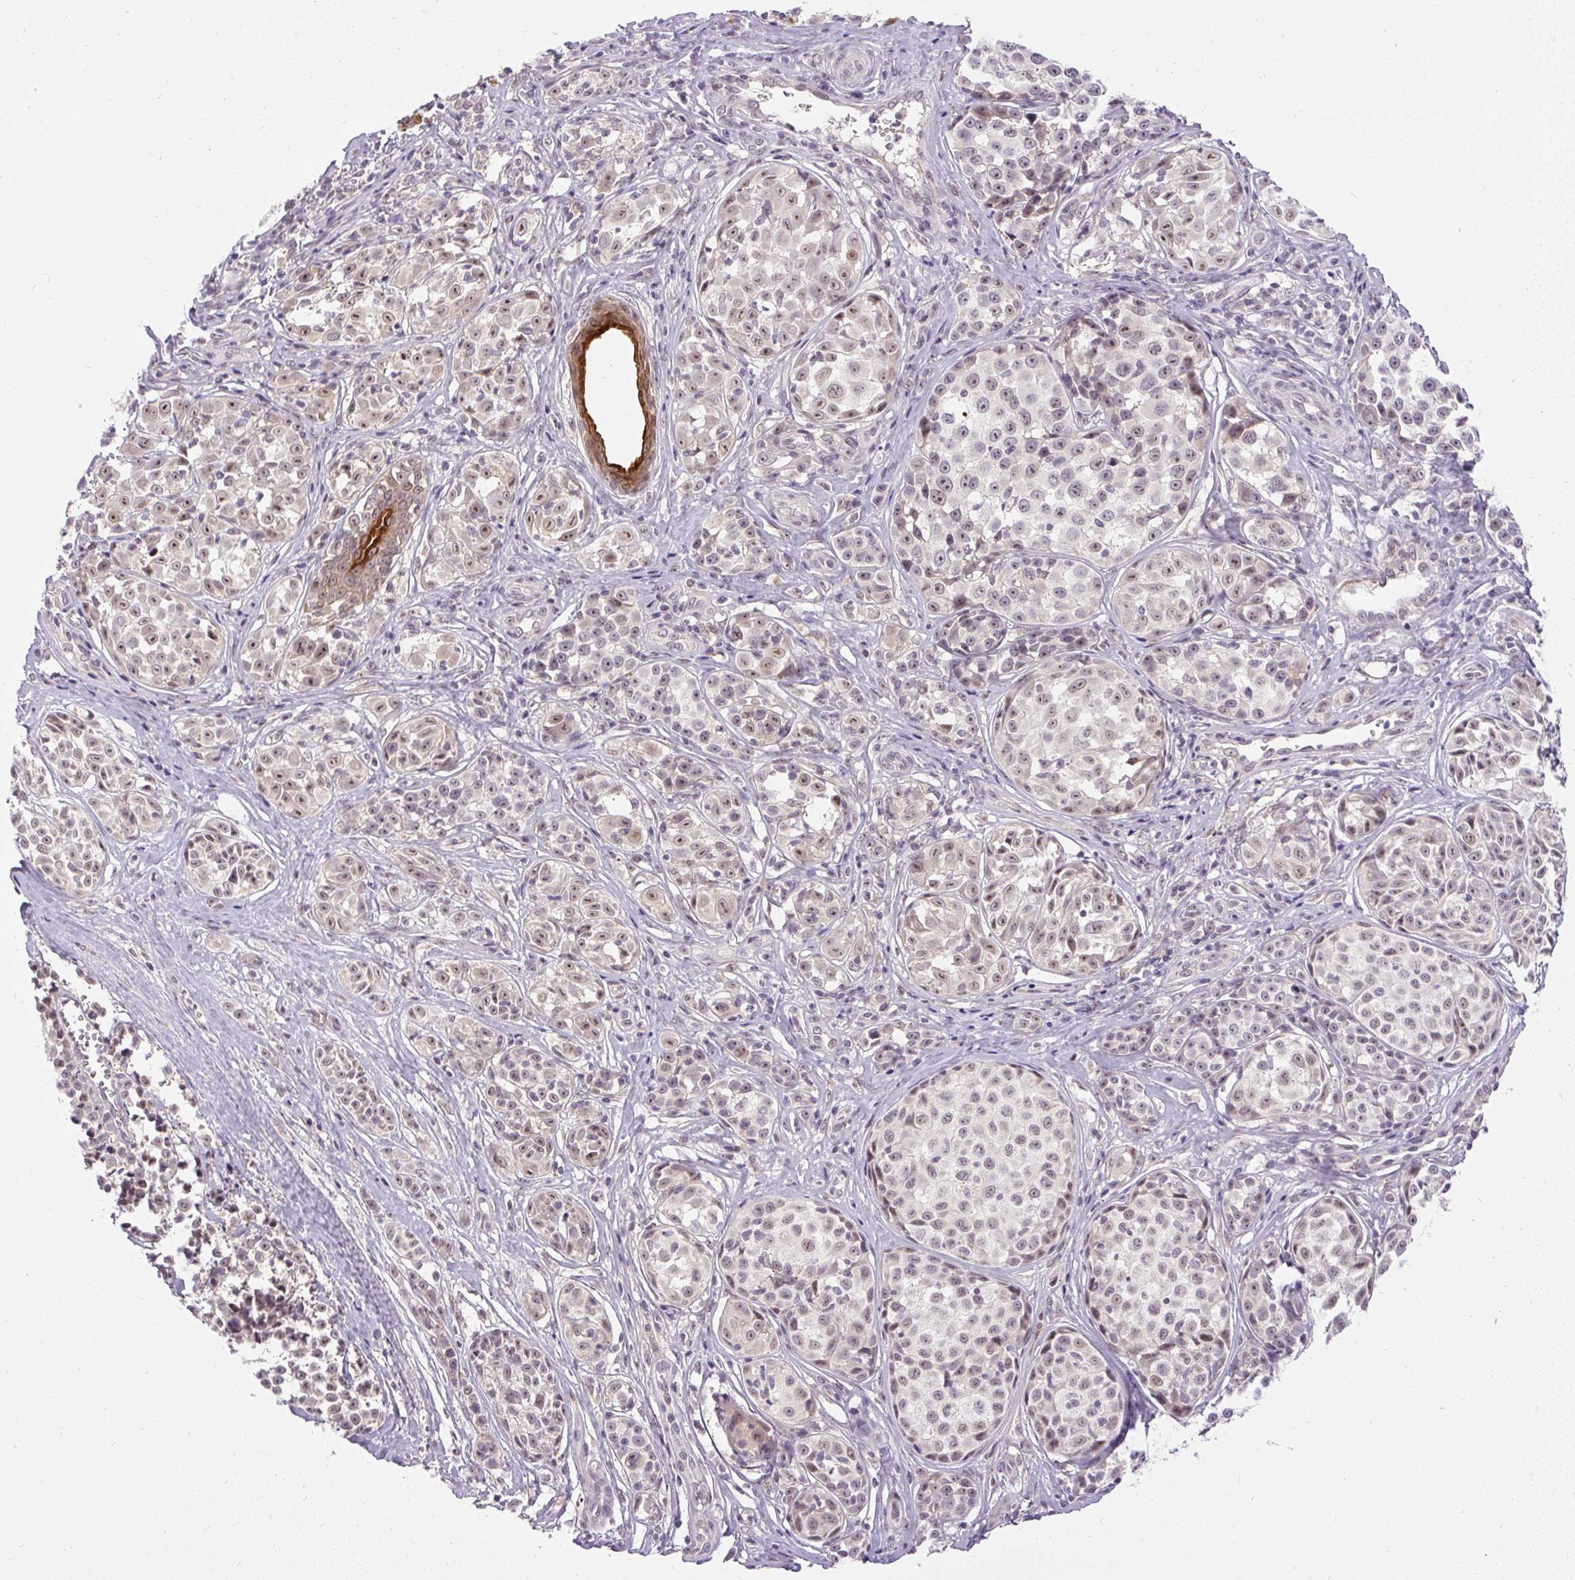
{"staining": {"intensity": "weak", "quantity": ">75%", "location": "nuclear"}, "tissue": "melanoma", "cell_type": "Tumor cells", "image_type": "cancer", "snomed": [{"axis": "morphology", "description": "Malignant melanoma, NOS"}, {"axis": "topography", "description": "Skin"}], "caption": "DAB immunohistochemical staining of malignant melanoma displays weak nuclear protein expression in approximately >75% of tumor cells.", "gene": "FAM117B", "patient": {"sex": "female", "age": 35}}